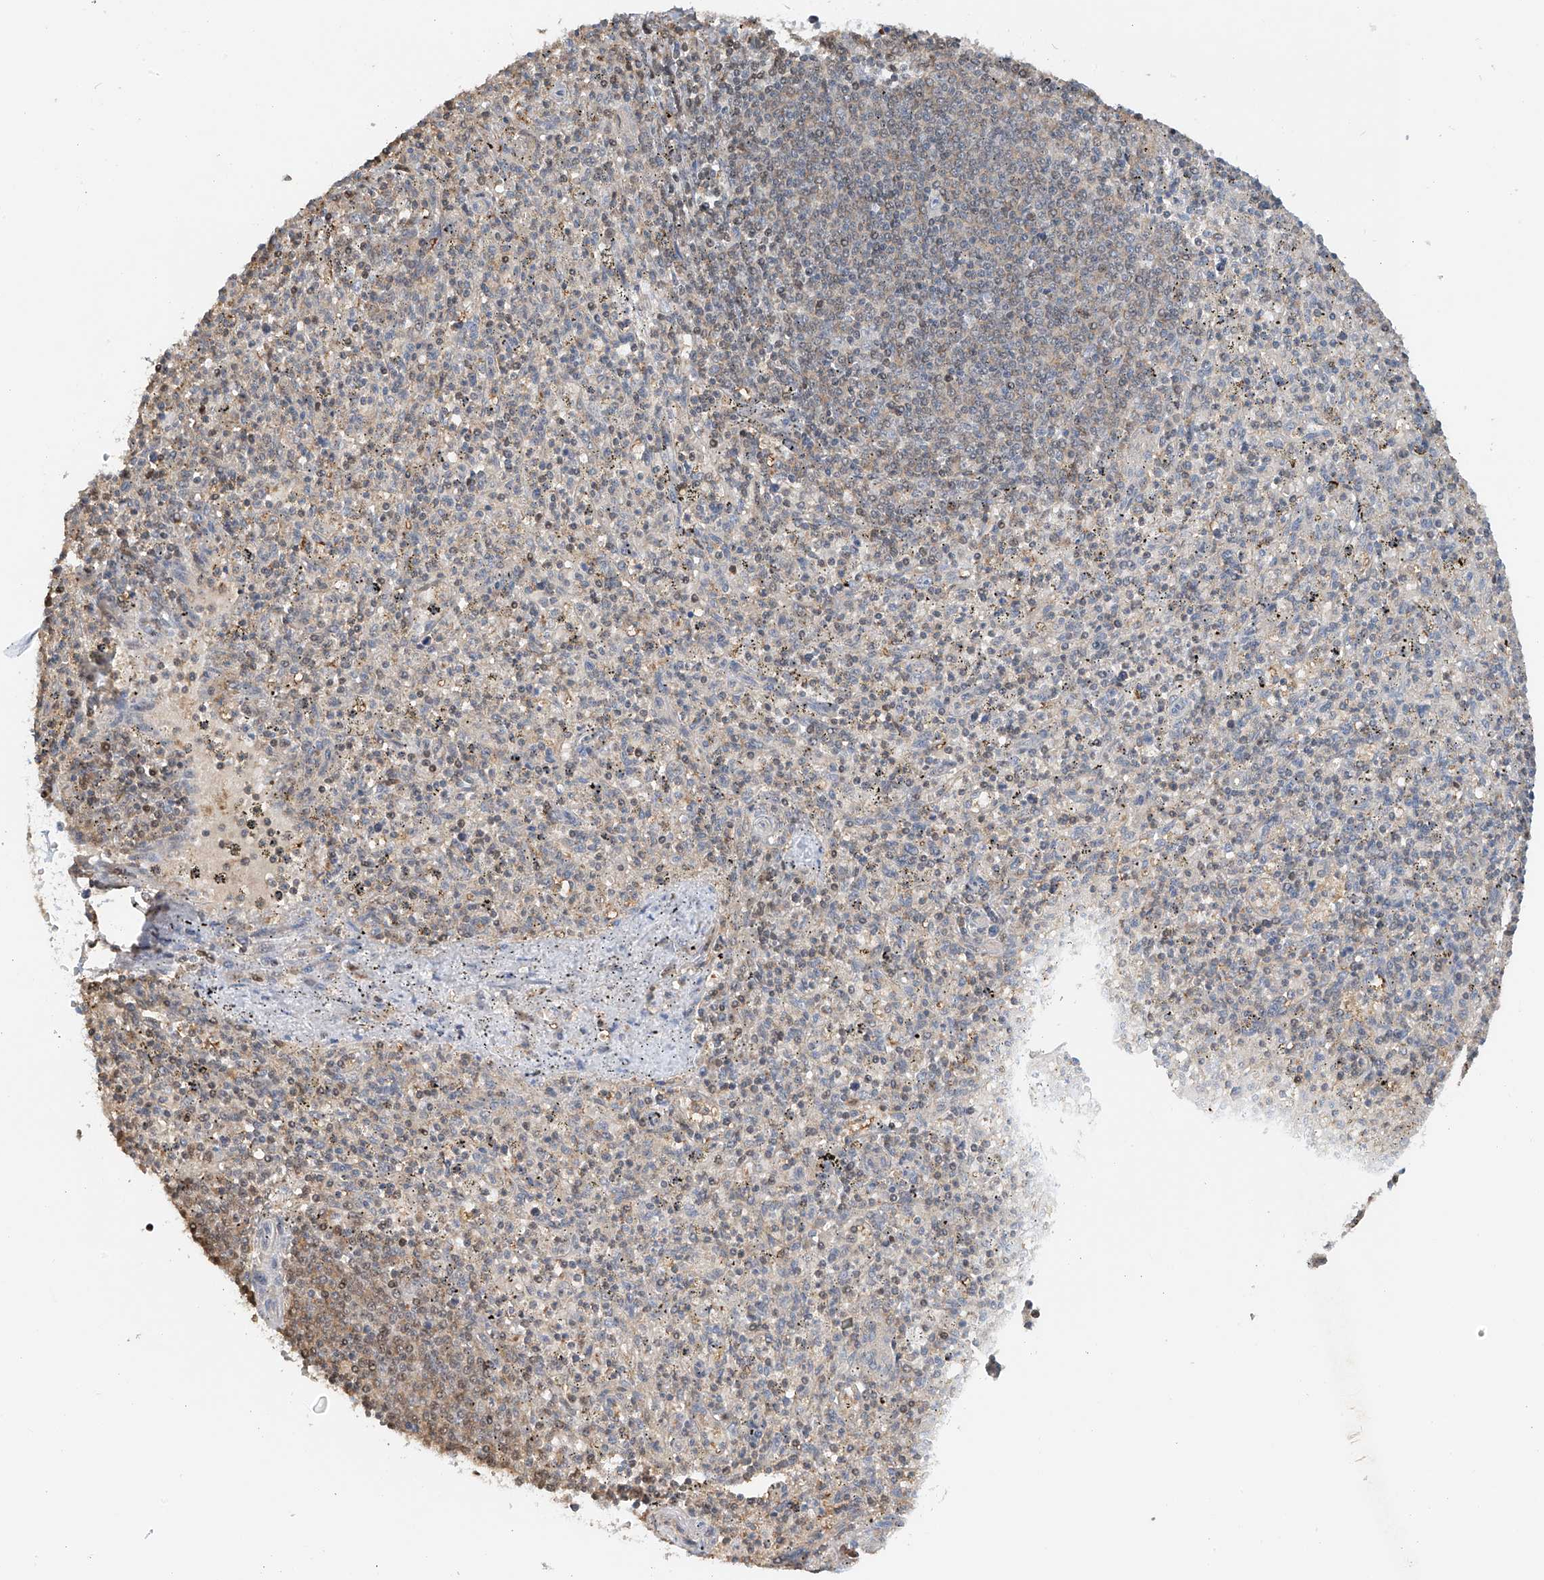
{"staining": {"intensity": "weak", "quantity": "<25%", "location": "nuclear"}, "tissue": "spleen", "cell_type": "Cells in red pulp", "image_type": "normal", "snomed": [{"axis": "morphology", "description": "Normal tissue, NOS"}, {"axis": "topography", "description": "Spleen"}], "caption": "The histopathology image demonstrates no staining of cells in red pulp in benign spleen. Nuclei are stained in blue.", "gene": "PMM1", "patient": {"sex": "male", "age": 72}}